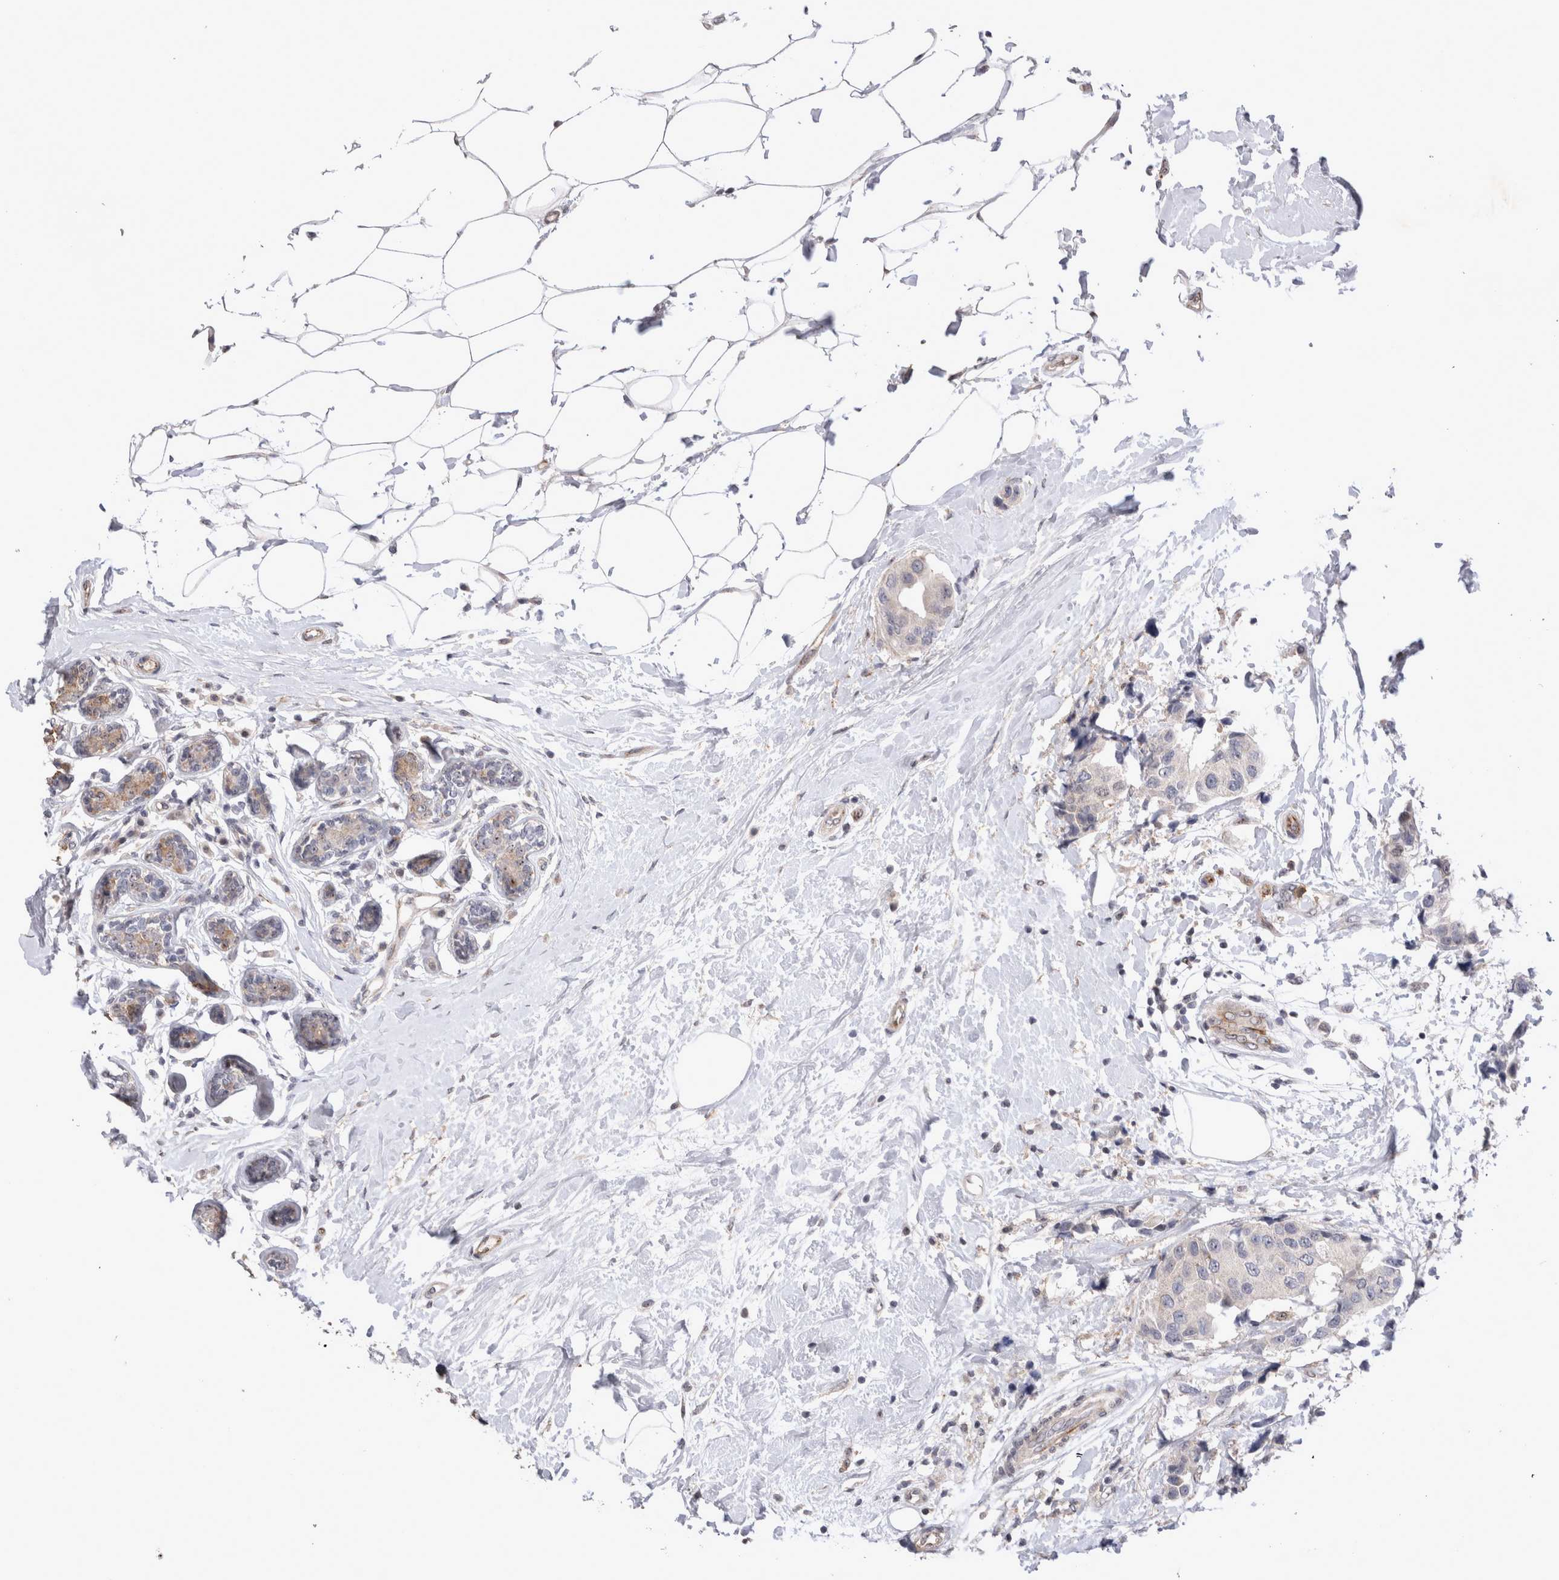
{"staining": {"intensity": "negative", "quantity": "none", "location": "none"}, "tissue": "breast cancer", "cell_type": "Tumor cells", "image_type": "cancer", "snomed": [{"axis": "morphology", "description": "Normal tissue, NOS"}, {"axis": "morphology", "description": "Duct carcinoma"}, {"axis": "topography", "description": "Breast"}], "caption": "Immunohistochemical staining of human breast cancer (intraductal carcinoma) displays no significant expression in tumor cells.", "gene": "STK11", "patient": {"sex": "female", "age": 39}}